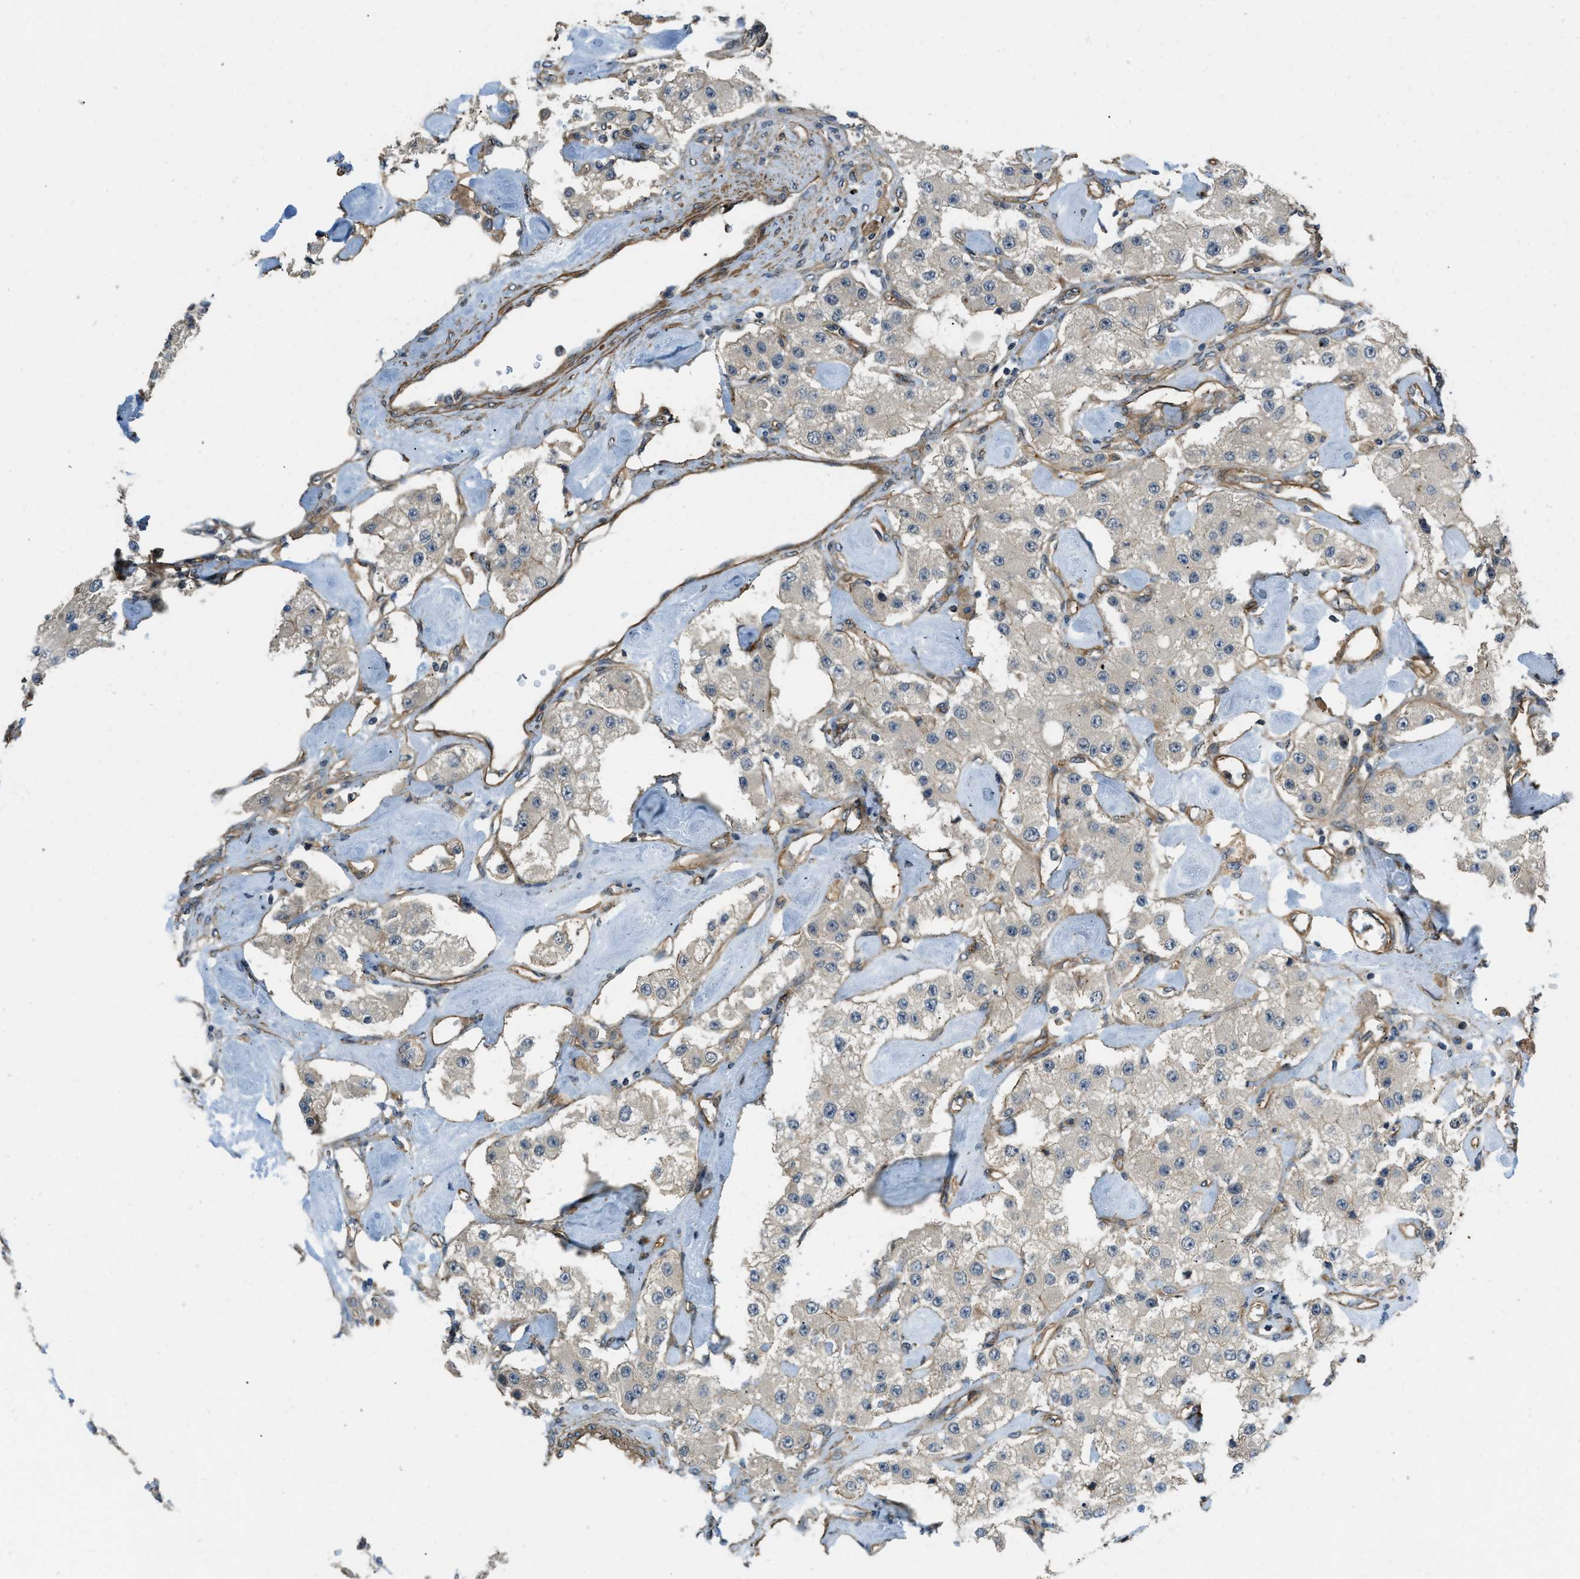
{"staining": {"intensity": "negative", "quantity": "none", "location": "none"}, "tissue": "carcinoid", "cell_type": "Tumor cells", "image_type": "cancer", "snomed": [{"axis": "morphology", "description": "Carcinoid, malignant, NOS"}, {"axis": "topography", "description": "Pancreas"}], "caption": "Immunohistochemistry of malignant carcinoid demonstrates no staining in tumor cells. (DAB immunohistochemistry (IHC) visualized using brightfield microscopy, high magnification).", "gene": "CGN", "patient": {"sex": "male", "age": 41}}